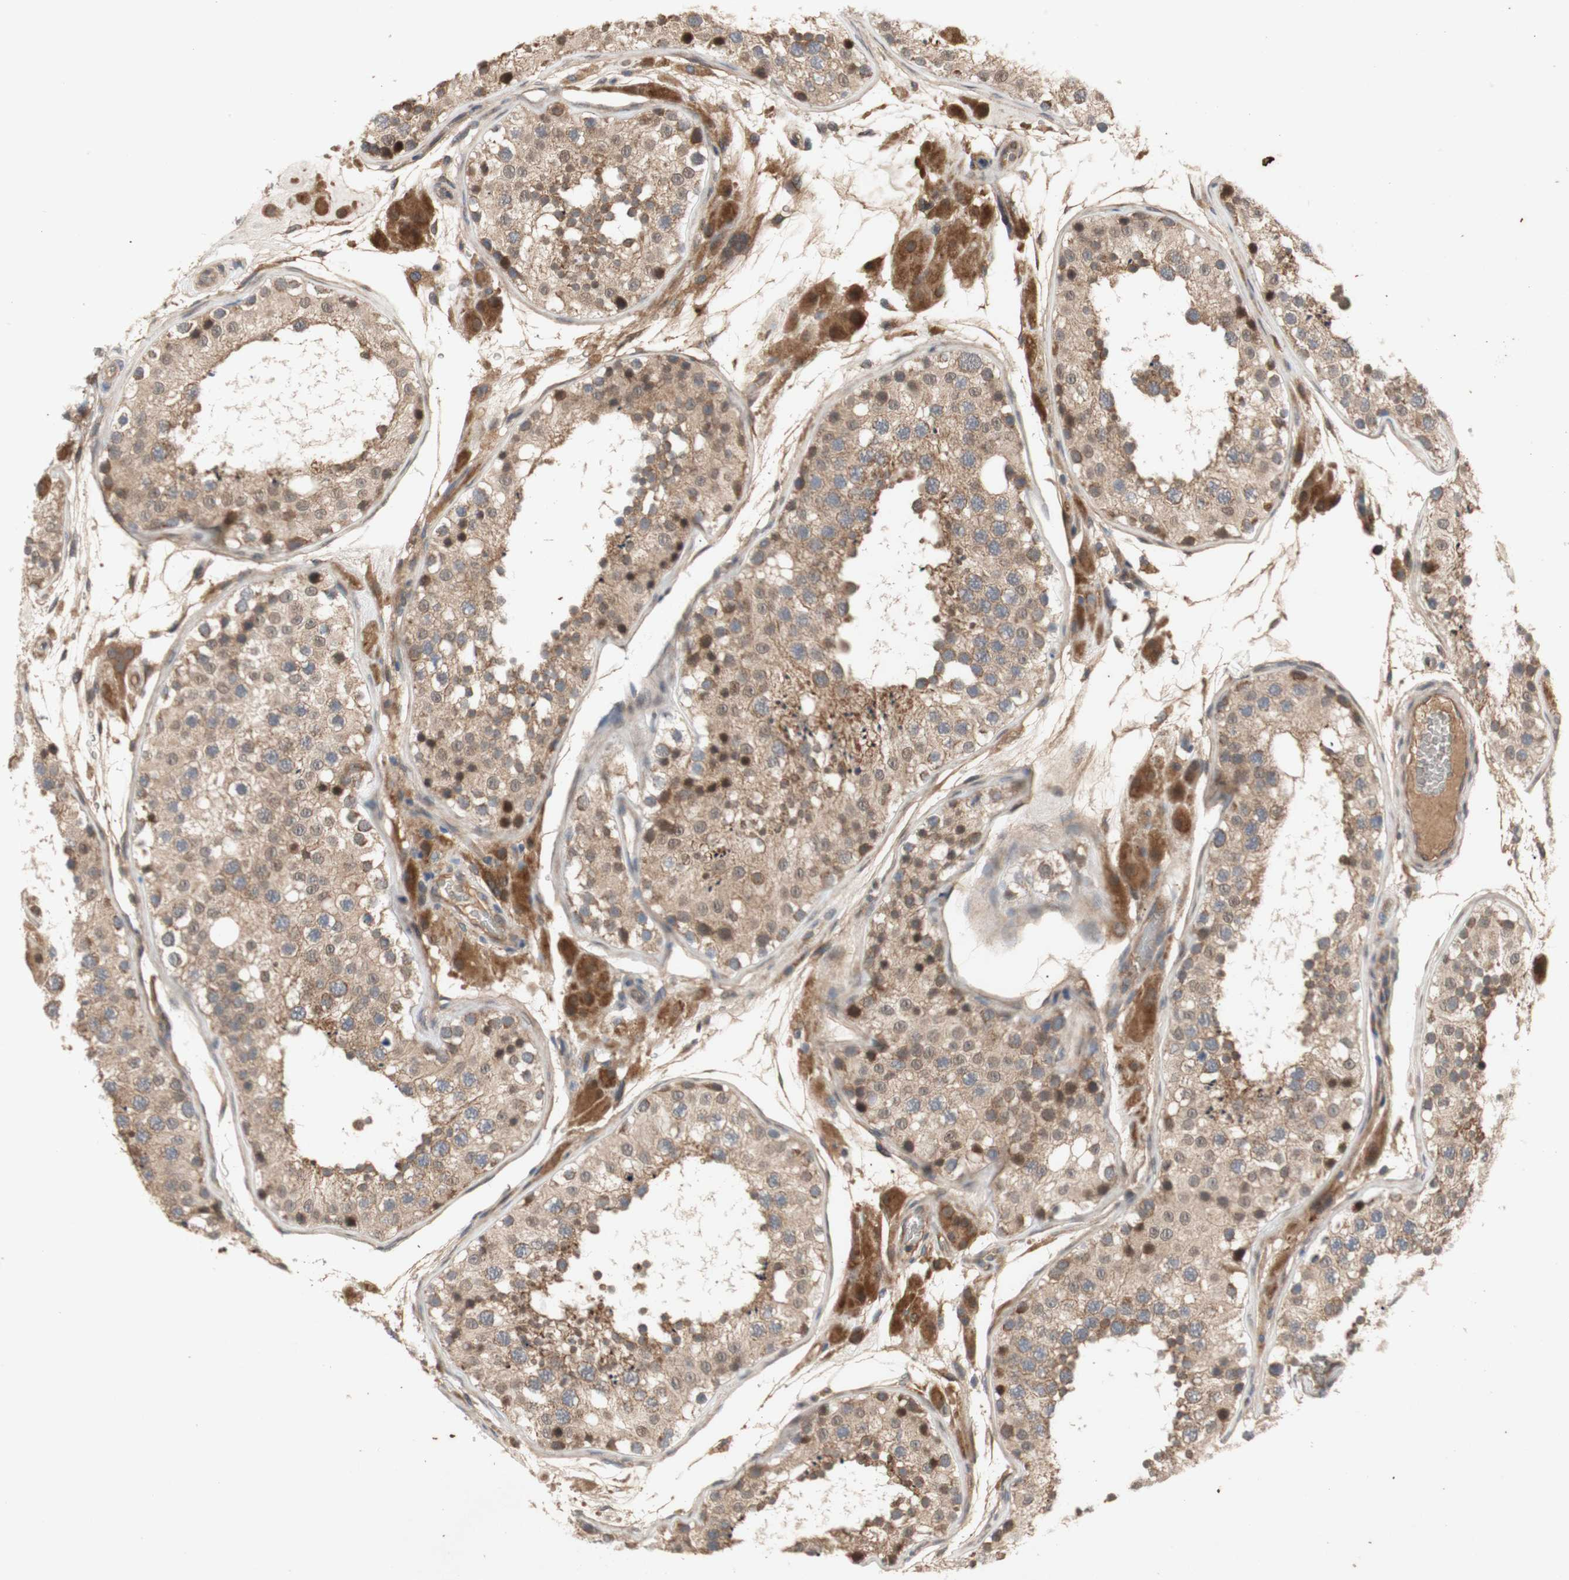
{"staining": {"intensity": "weak", "quantity": ">75%", "location": "cytoplasmic/membranous"}, "tissue": "testis", "cell_type": "Cells in seminiferous ducts", "image_type": "normal", "snomed": [{"axis": "morphology", "description": "Normal tissue, NOS"}, {"axis": "topography", "description": "Testis"}], "caption": "Protein staining exhibits weak cytoplasmic/membranous staining in about >75% of cells in seminiferous ducts in normal testis.", "gene": "PKN1", "patient": {"sex": "male", "age": 26}}